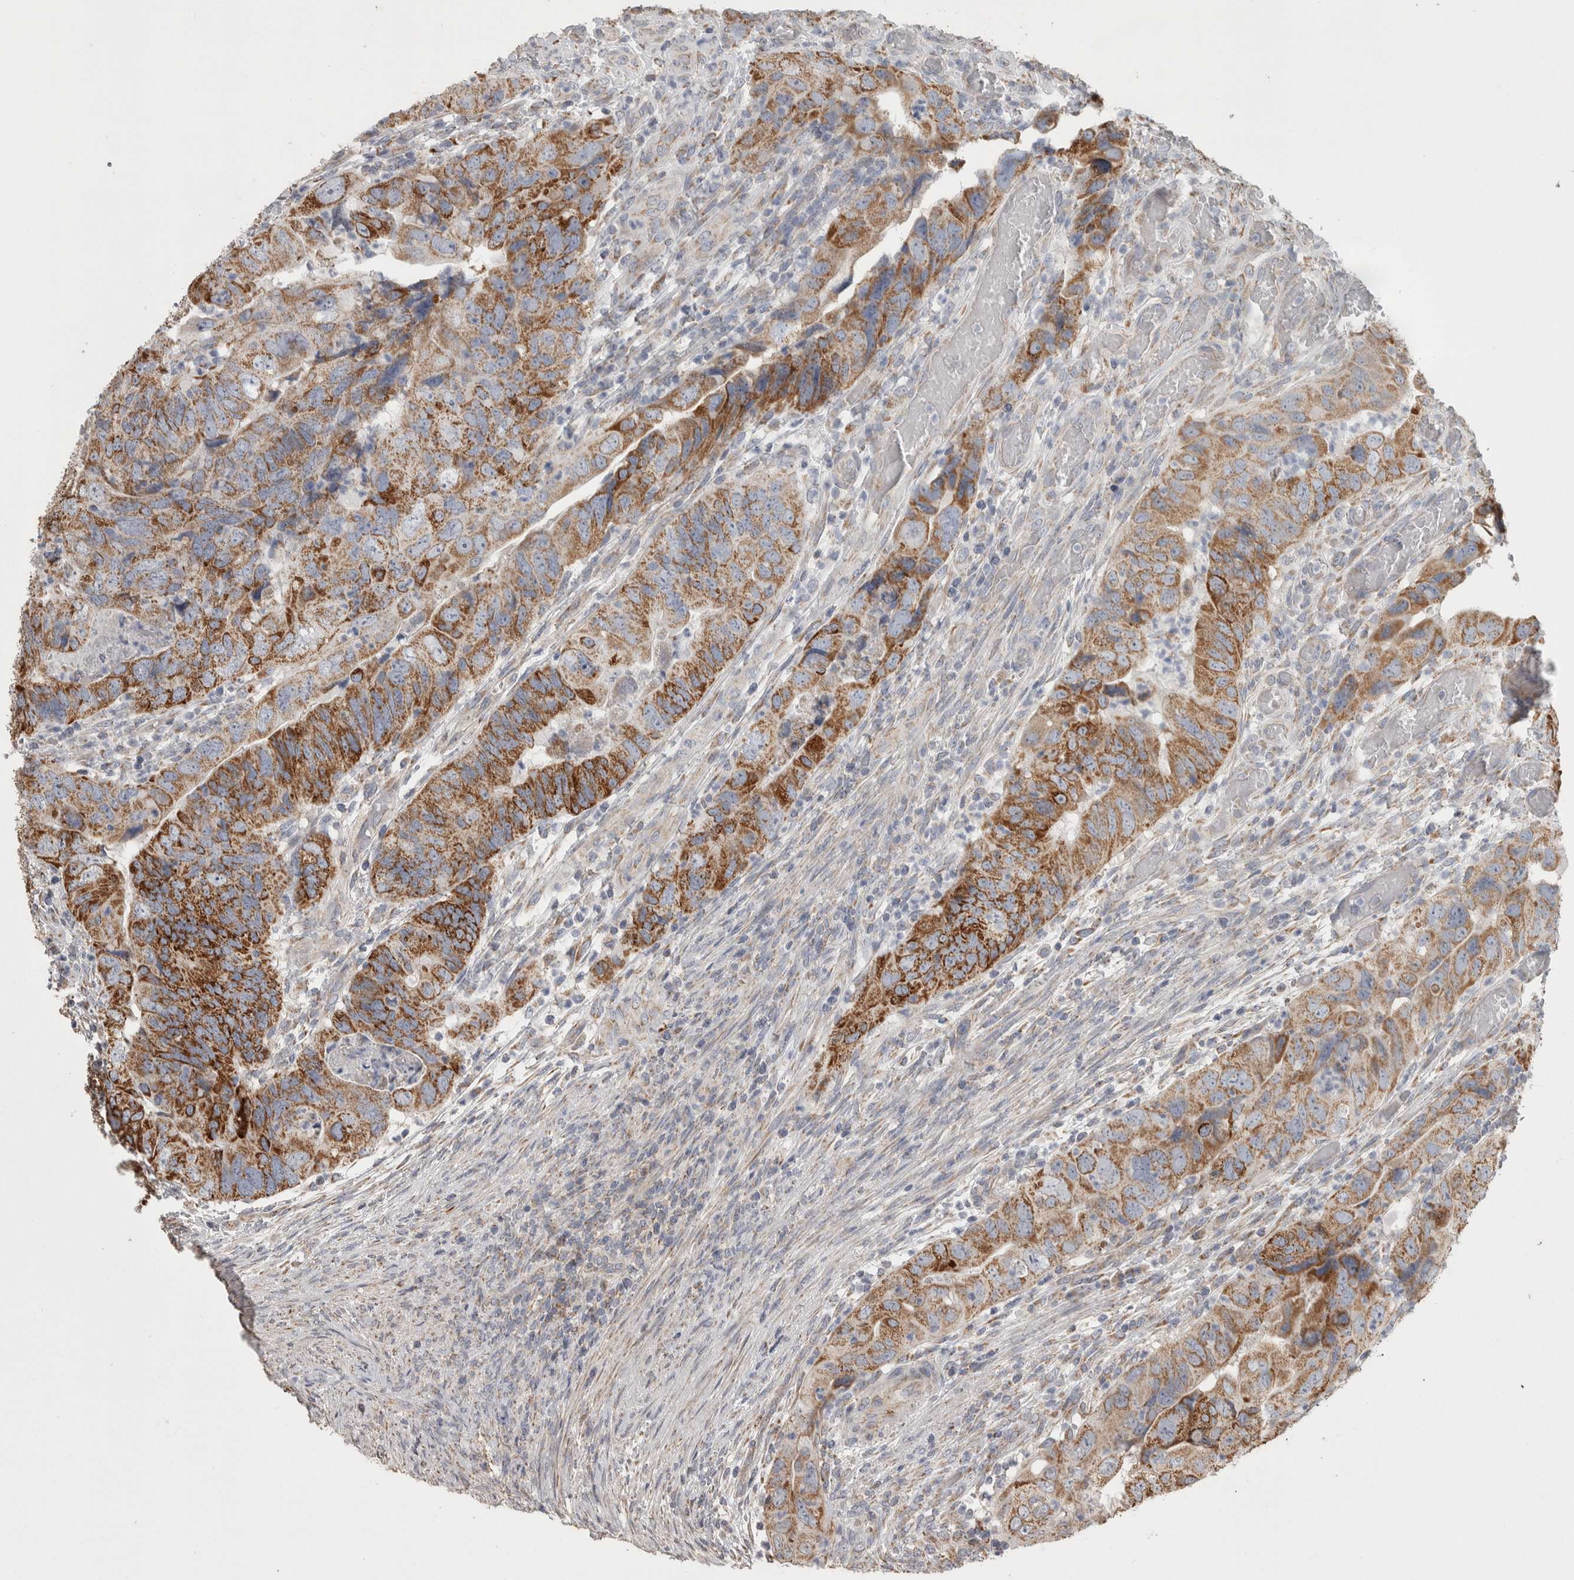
{"staining": {"intensity": "moderate", "quantity": ">75%", "location": "cytoplasmic/membranous"}, "tissue": "colorectal cancer", "cell_type": "Tumor cells", "image_type": "cancer", "snomed": [{"axis": "morphology", "description": "Adenocarcinoma, NOS"}, {"axis": "topography", "description": "Rectum"}], "caption": "Immunohistochemistry (IHC) micrograph of neoplastic tissue: human colorectal adenocarcinoma stained using immunohistochemistry reveals medium levels of moderate protein expression localized specifically in the cytoplasmic/membranous of tumor cells, appearing as a cytoplasmic/membranous brown color.", "gene": "SCO1", "patient": {"sex": "male", "age": 63}}